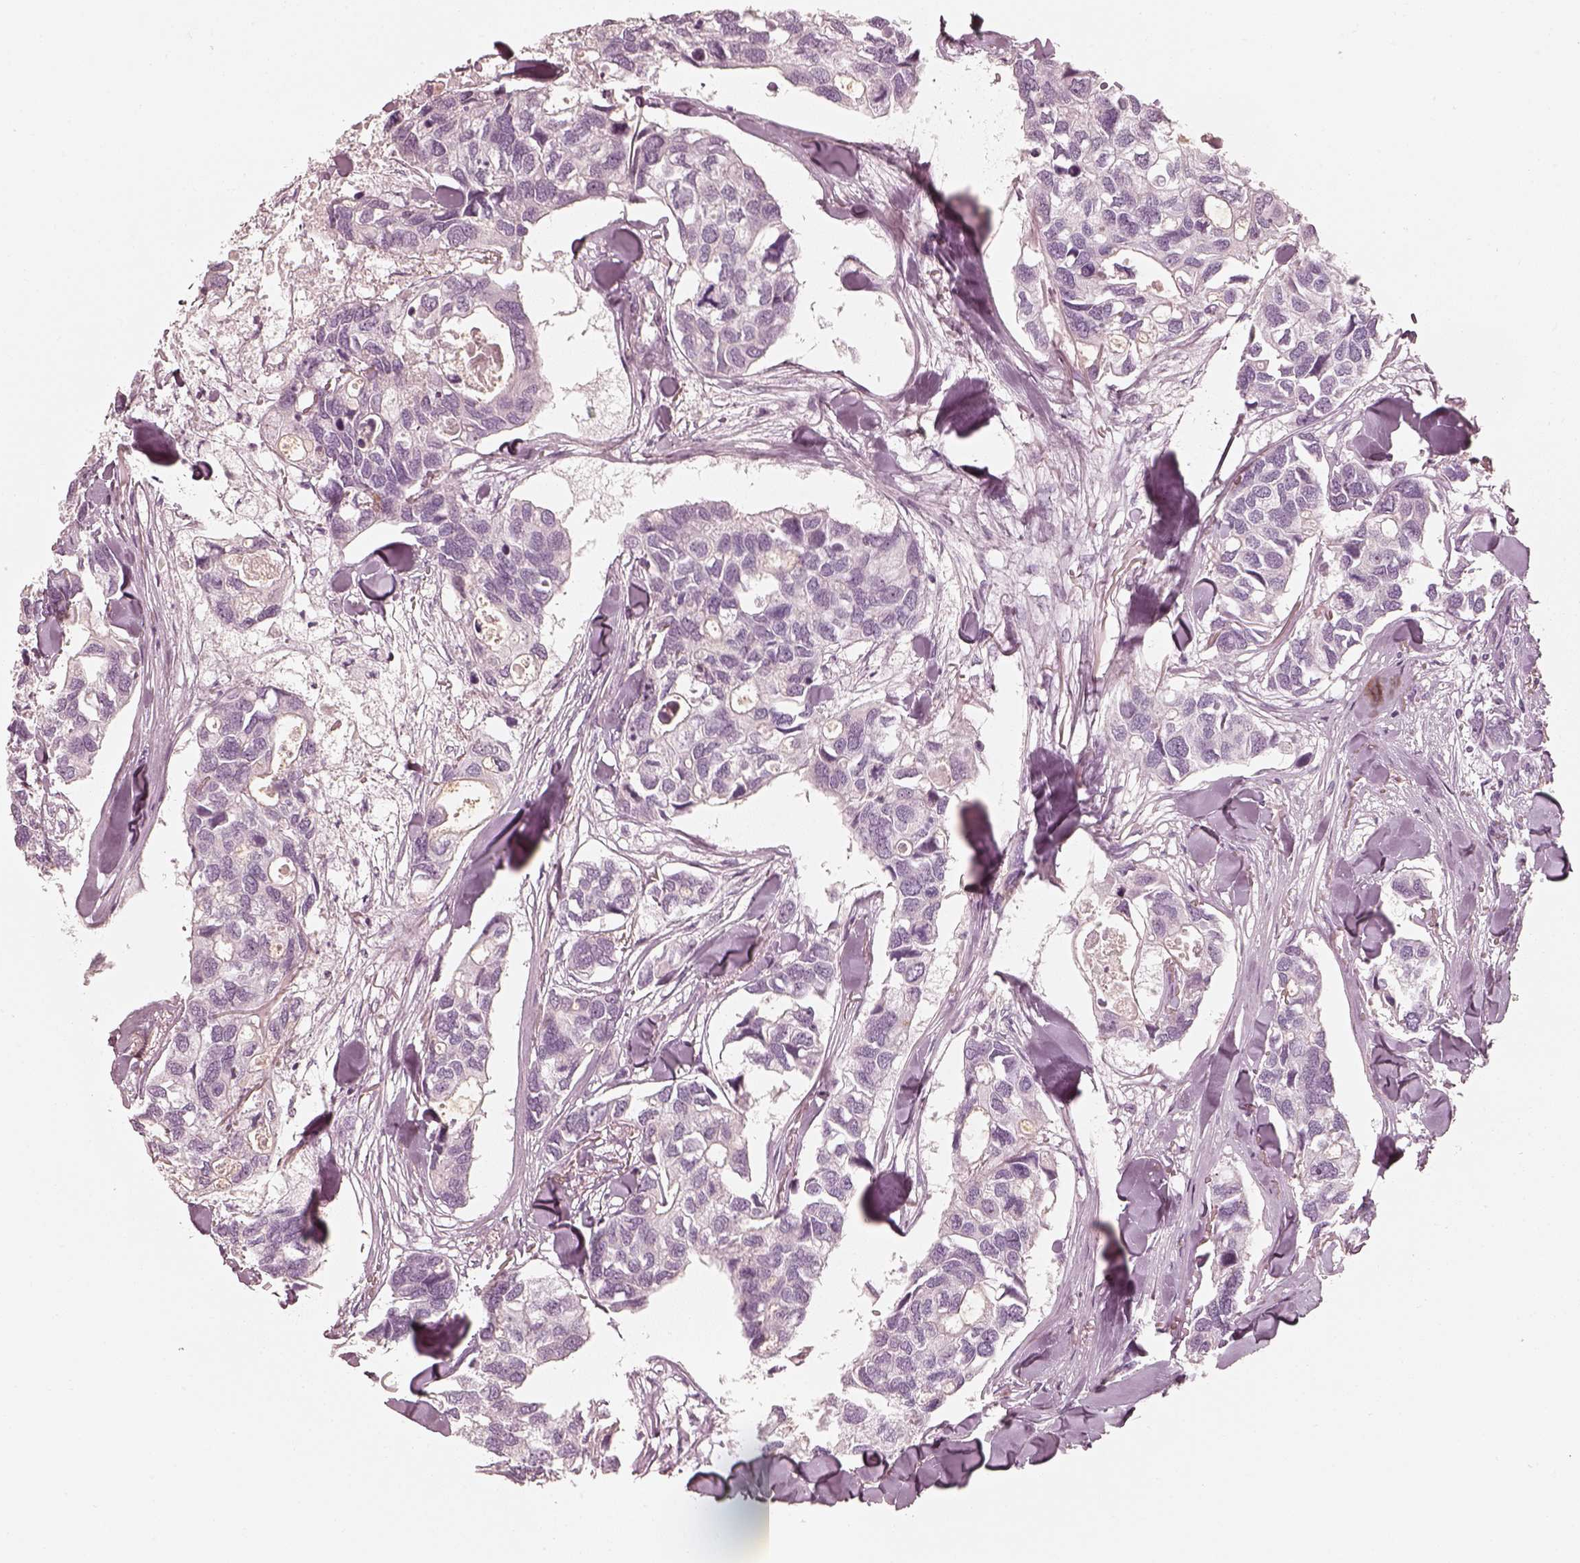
{"staining": {"intensity": "negative", "quantity": "none", "location": "none"}, "tissue": "breast cancer", "cell_type": "Tumor cells", "image_type": "cancer", "snomed": [{"axis": "morphology", "description": "Duct carcinoma"}, {"axis": "topography", "description": "Breast"}], "caption": "High power microscopy photomicrograph of an IHC micrograph of breast infiltrating ductal carcinoma, revealing no significant staining in tumor cells. (Brightfield microscopy of DAB immunohistochemistry at high magnification).", "gene": "SPATA24", "patient": {"sex": "female", "age": 83}}